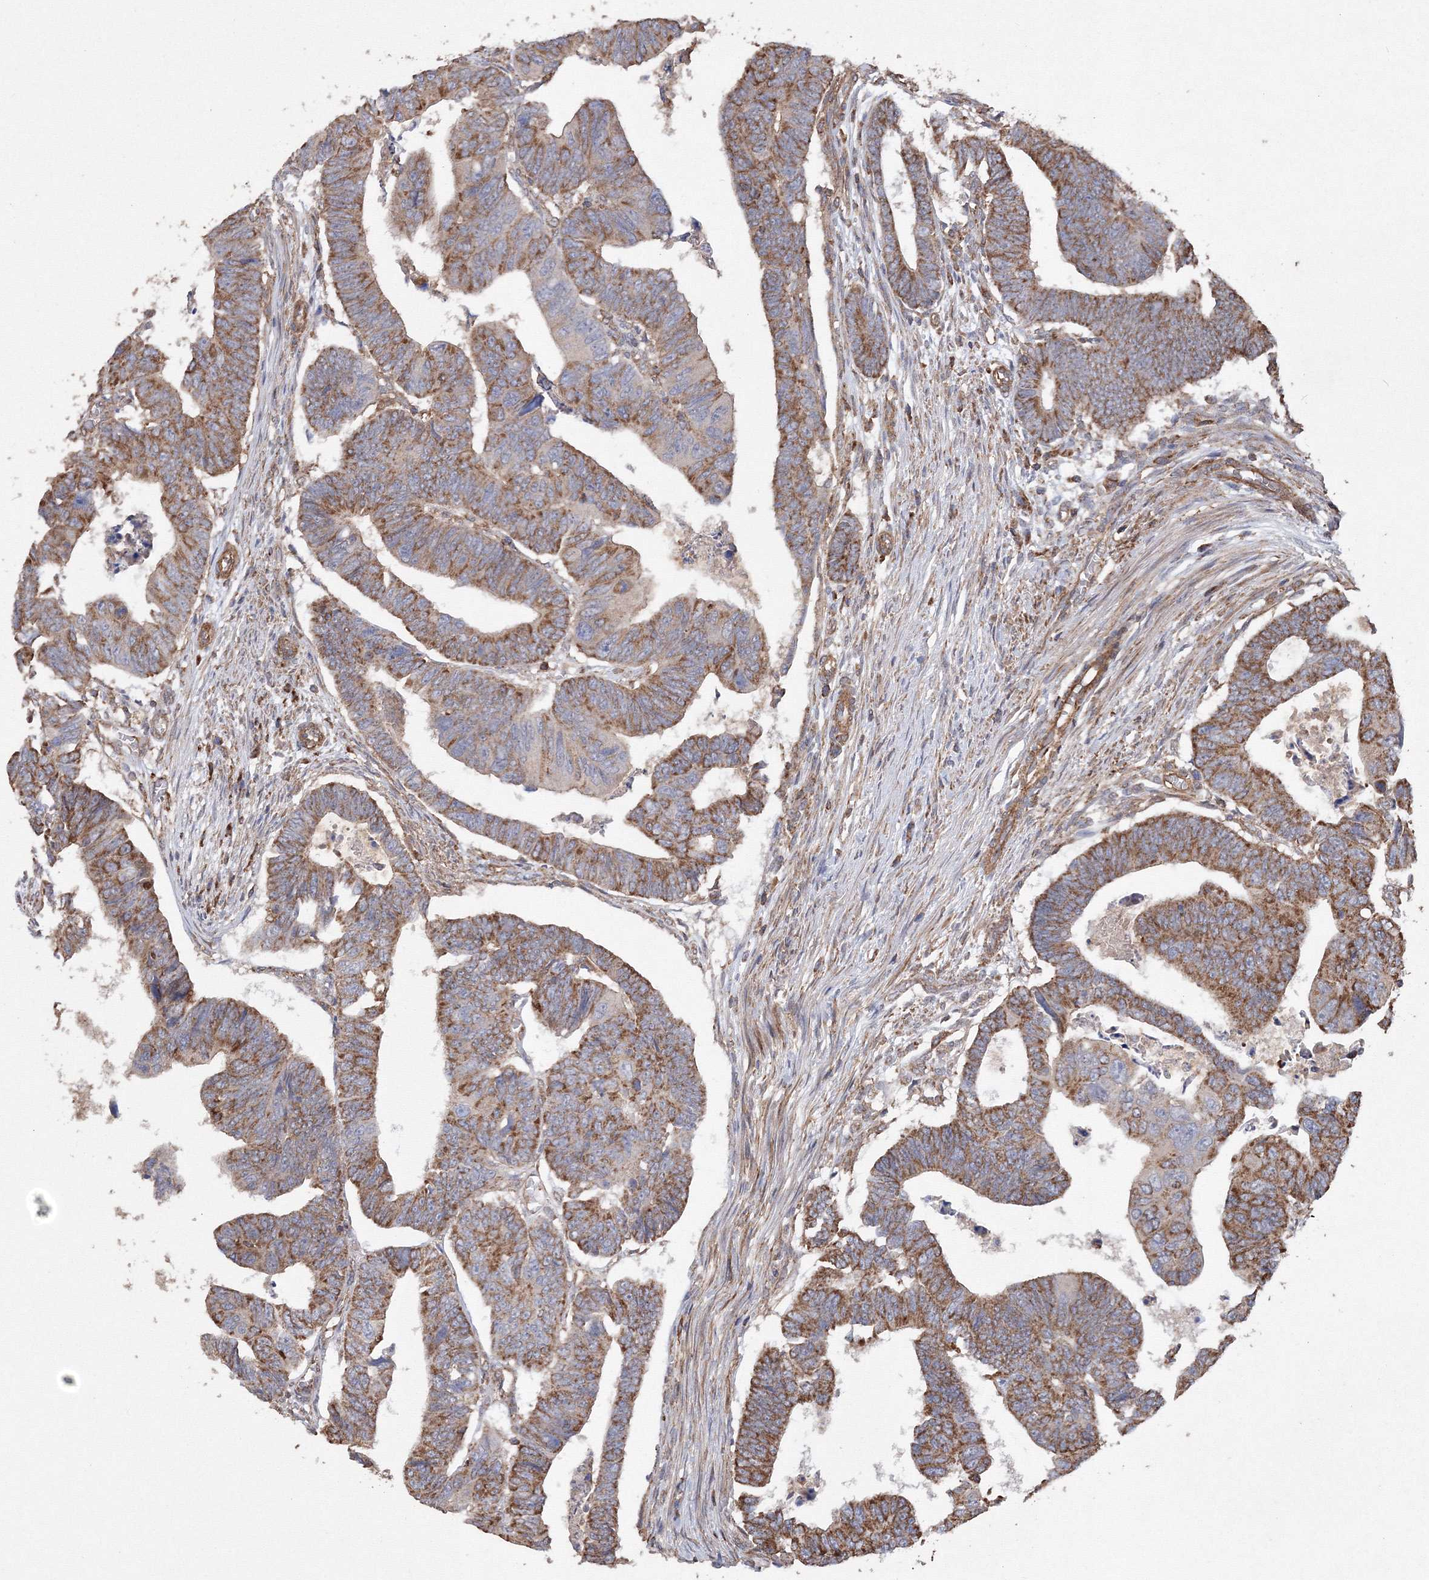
{"staining": {"intensity": "moderate", "quantity": ">75%", "location": "cytoplasmic/membranous"}, "tissue": "colorectal cancer", "cell_type": "Tumor cells", "image_type": "cancer", "snomed": [{"axis": "morphology", "description": "Adenocarcinoma, NOS"}, {"axis": "topography", "description": "Rectum"}], "caption": "Immunohistochemistry of human colorectal cancer (adenocarcinoma) reveals medium levels of moderate cytoplasmic/membranous staining in approximately >75% of tumor cells.", "gene": "TMEM139", "patient": {"sex": "female", "age": 65}}